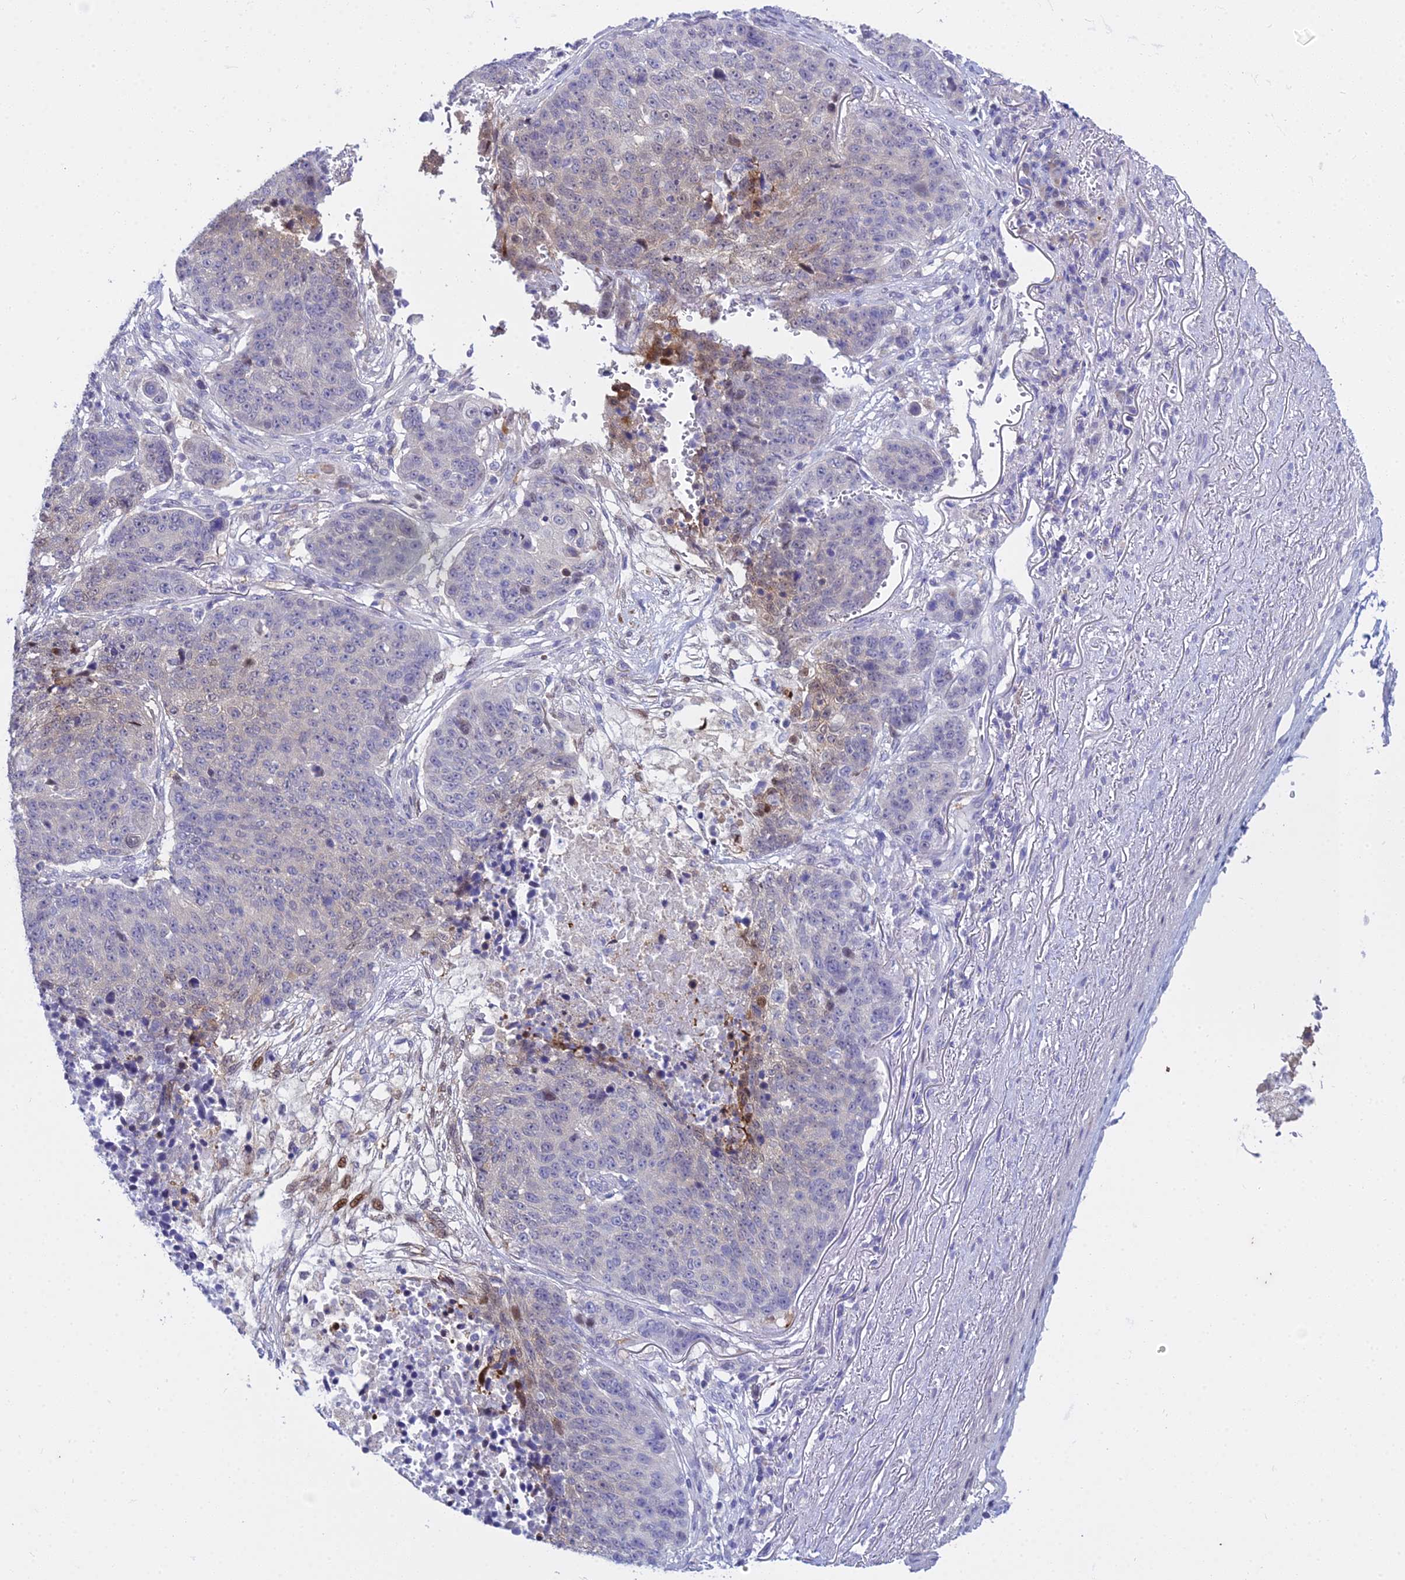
{"staining": {"intensity": "negative", "quantity": "none", "location": "none"}, "tissue": "lung cancer", "cell_type": "Tumor cells", "image_type": "cancer", "snomed": [{"axis": "morphology", "description": "Normal tissue, NOS"}, {"axis": "morphology", "description": "Squamous cell carcinoma, NOS"}, {"axis": "topography", "description": "Lymph node"}, {"axis": "topography", "description": "Lung"}], "caption": "The image shows no staining of tumor cells in lung cancer (squamous cell carcinoma). (Stains: DAB IHC with hematoxylin counter stain, Microscopy: brightfield microscopy at high magnification).", "gene": "ZMIZ1", "patient": {"sex": "male", "age": 66}}